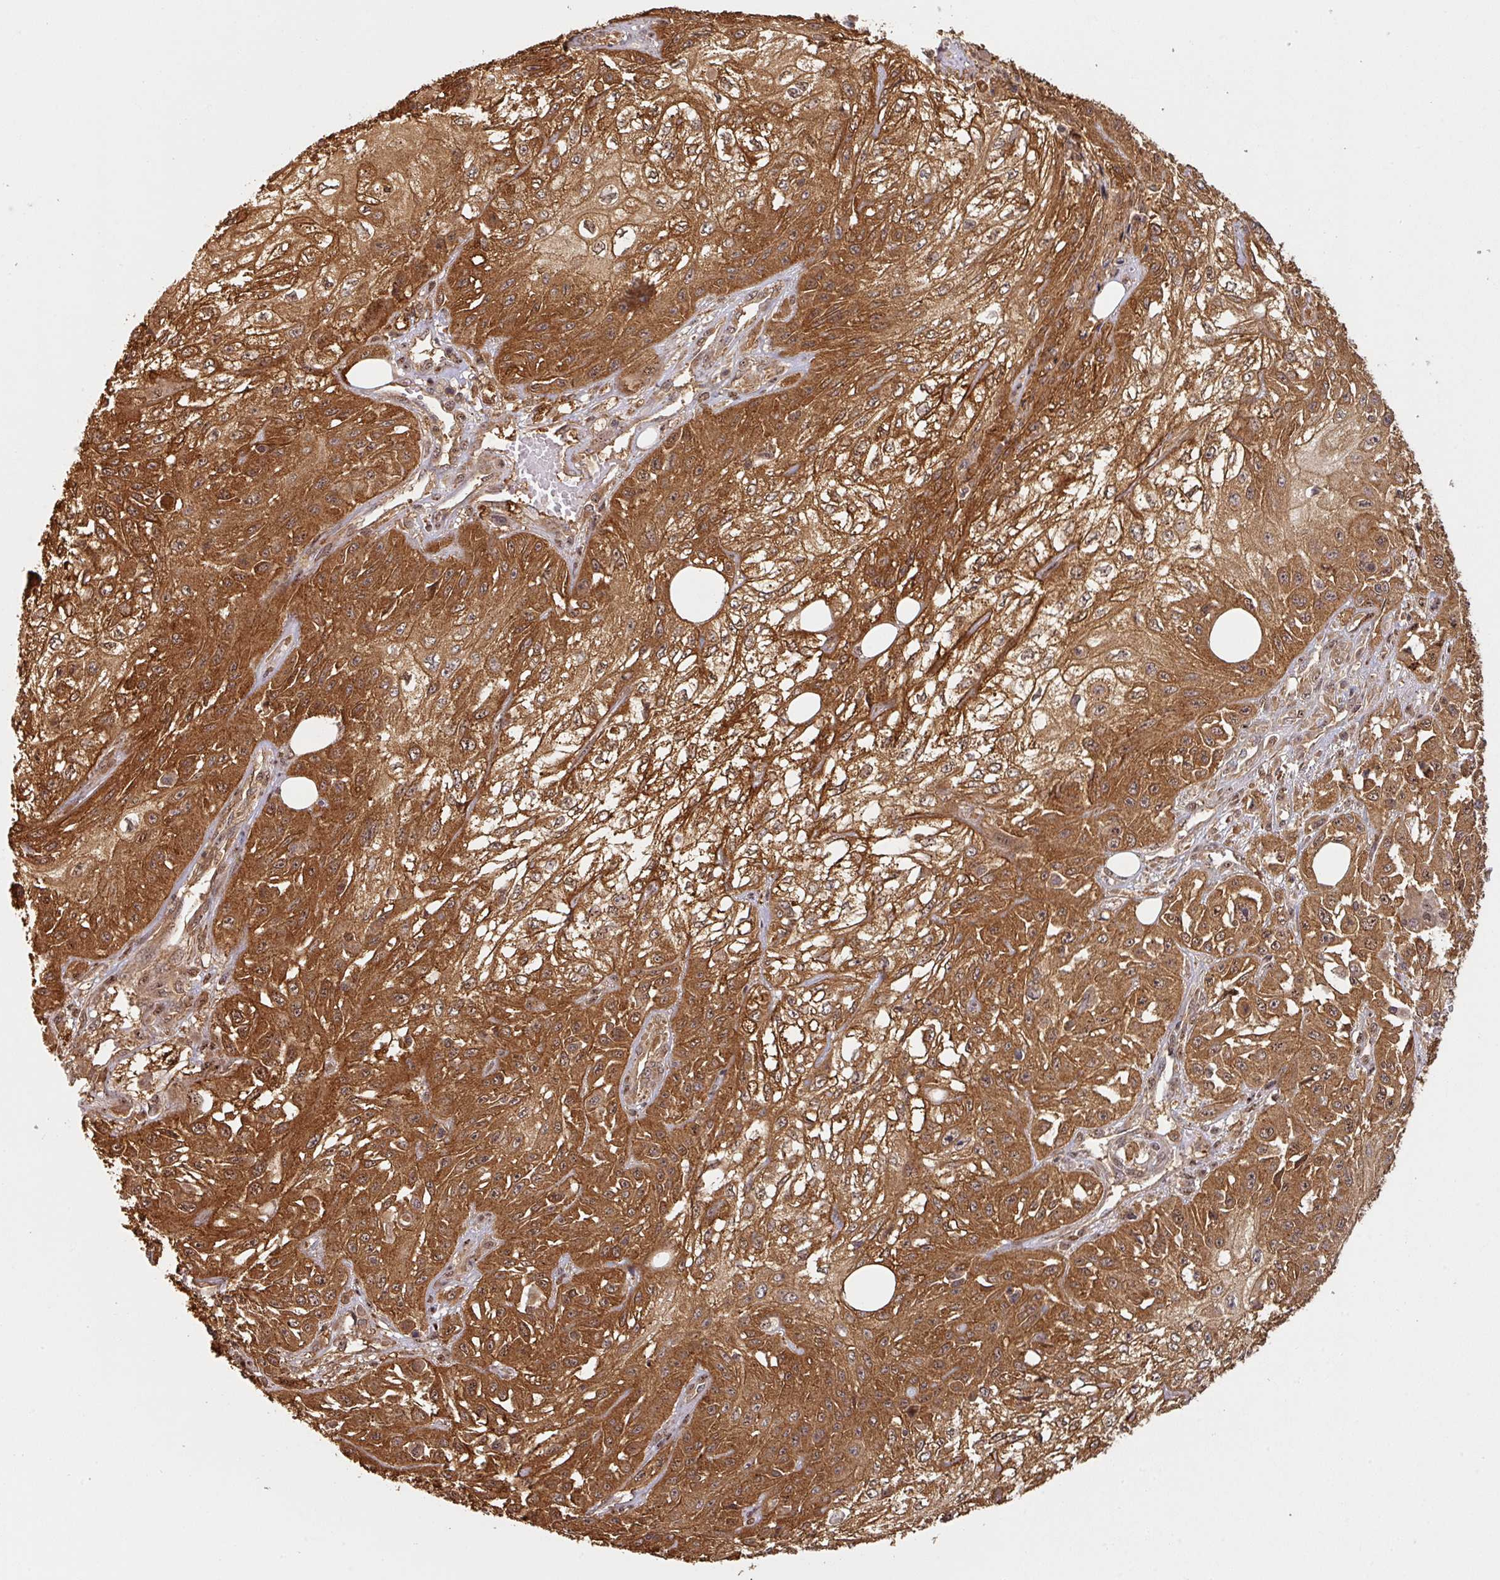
{"staining": {"intensity": "strong", "quantity": ">75%", "location": "cytoplasmic/membranous,nuclear"}, "tissue": "skin cancer", "cell_type": "Tumor cells", "image_type": "cancer", "snomed": [{"axis": "morphology", "description": "Squamous cell carcinoma, NOS"}, {"axis": "morphology", "description": "Squamous cell carcinoma, metastatic, NOS"}, {"axis": "topography", "description": "Skin"}, {"axis": "topography", "description": "Lymph node"}], "caption": "This is a micrograph of immunohistochemistry (IHC) staining of skin metastatic squamous cell carcinoma, which shows strong expression in the cytoplasmic/membranous and nuclear of tumor cells.", "gene": "ZNF322", "patient": {"sex": "male", "age": 75}}